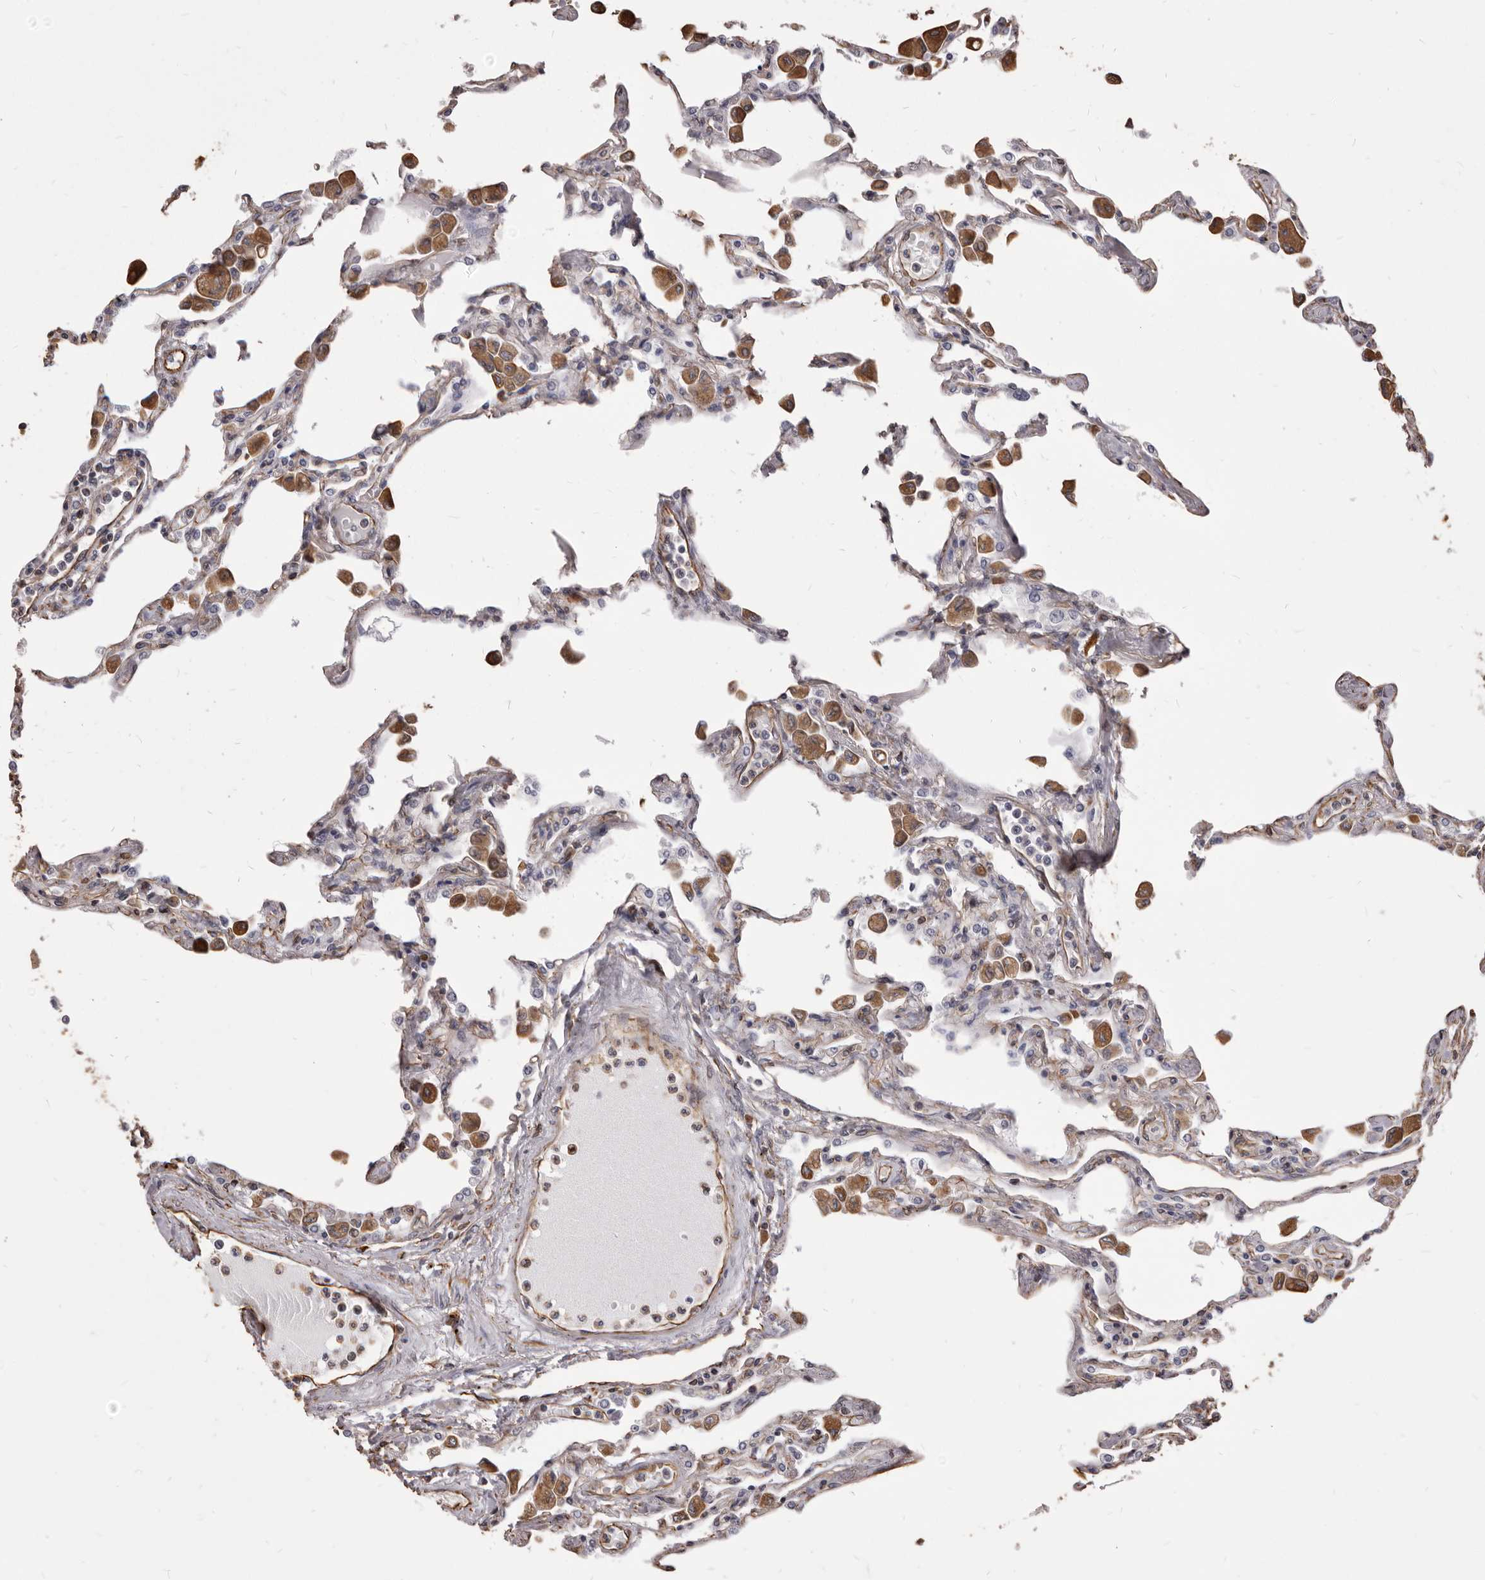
{"staining": {"intensity": "moderate", "quantity": "<25%", "location": "cytoplasmic/membranous"}, "tissue": "lung", "cell_type": "Alveolar cells", "image_type": "normal", "snomed": [{"axis": "morphology", "description": "Normal tissue, NOS"}, {"axis": "topography", "description": "Bronchus"}, {"axis": "topography", "description": "Lung"}], "caption": "Human lung stained for a protein (brown) shows moderate cytoplasmic/membranous positive positivity in approximately <25% of alveolar cells.", "gene": "MTURN", "patient": {"sex": "female", "age": 49}}